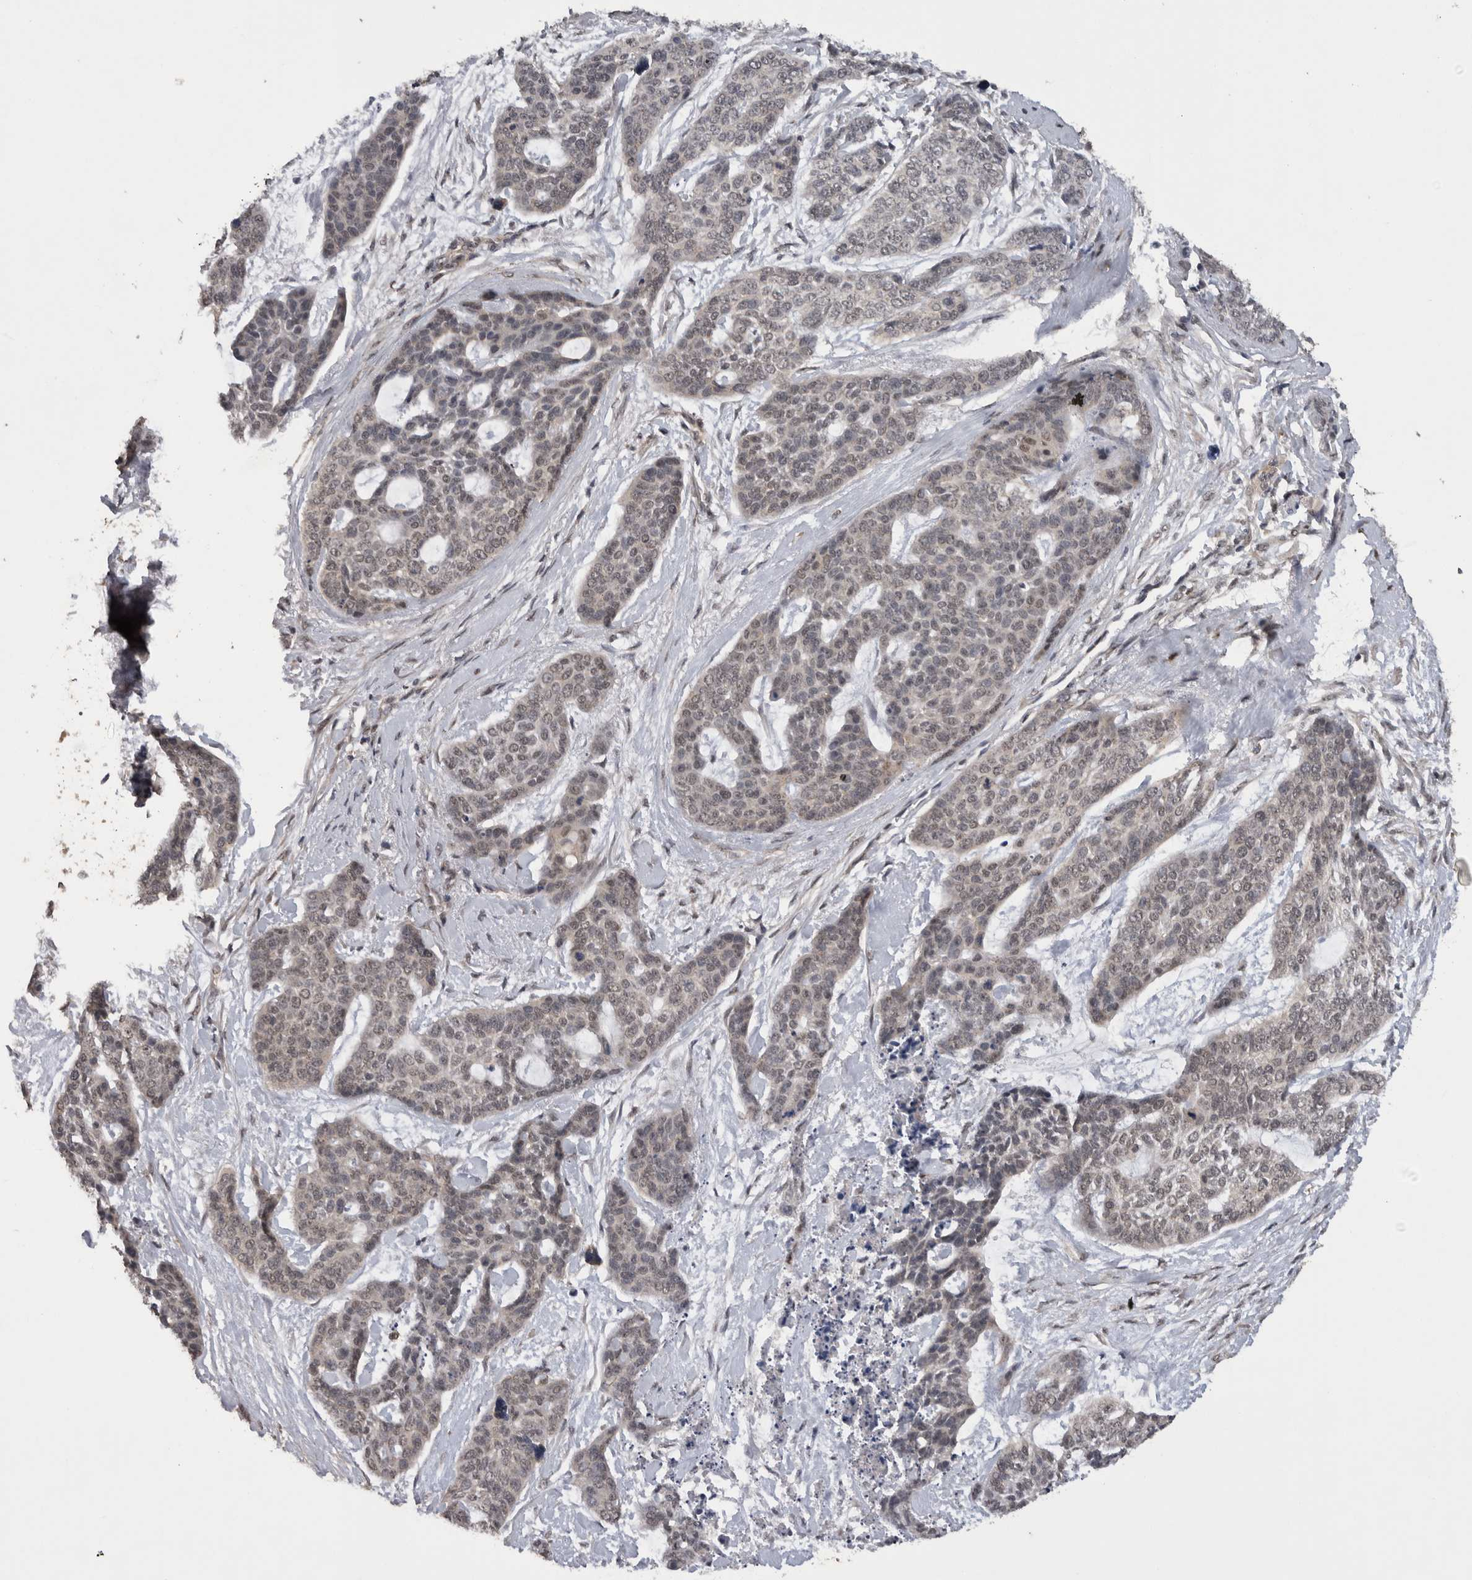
{"staining": {"intensity": "weak", "quantity": ">75%", "location": "nuclear"}, "tissue": "skin cancer", "cell_type": "Tumor cells", "image_type": "cancer", "snomed": [{"axis": "morphology", "description": "Basal cell carcinoma"}, {"axis": "topography", "description": "Skin"}], "caption": "Immunohistochemical staining of human basal cell carcinoma (skin) shows low levels of weak nuclear expression in about >75% of tumor cells.", "gene": "NFATC2", "patient": {"sex": "female", "age": 64}}